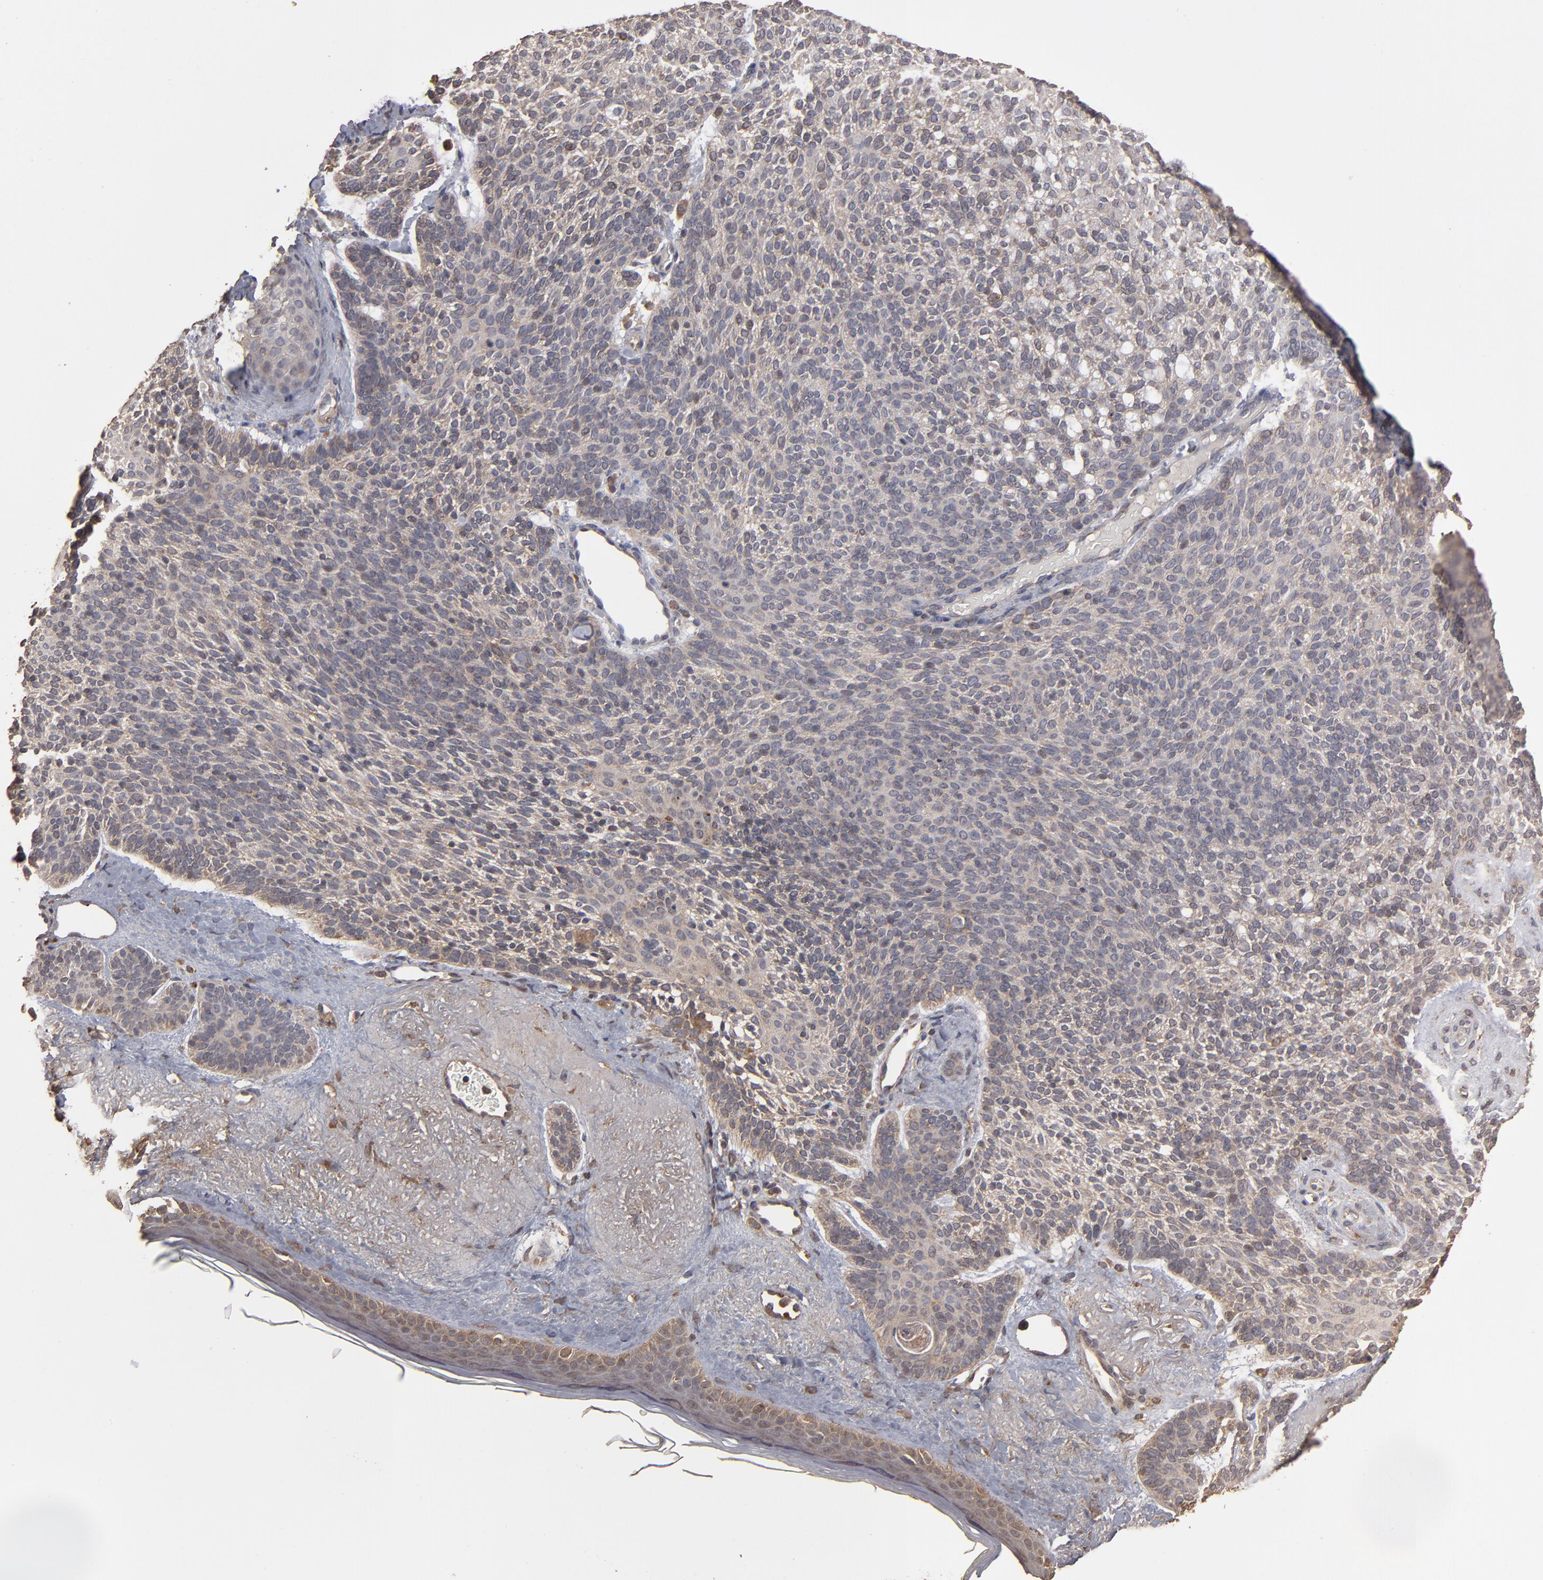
{"staining": {"intensity": "weak", "quantity": ">75%", "location": "cytoplasmic/membranous"}, "tissue": "skin cancer", "cell_type": "Tumor cells", "image_type": "cancer", "snomed": [{"axis": "morphology", "description": "Normal tissue, NOS"}, {"axis": "morphology", "description": "Basal cell carcinoma"}, {"axis": "topography", "description": "Skin"}], "caption": "IHC (DAB (3,3'-diaminobenzidine)) staining of skin basal cell carcinoma displays weak cytoplasmic/membranous protein staining in approximately >75% of tumor cells.", "gene": "MMP2", "patient": {"sex": "female", "age": 70}}